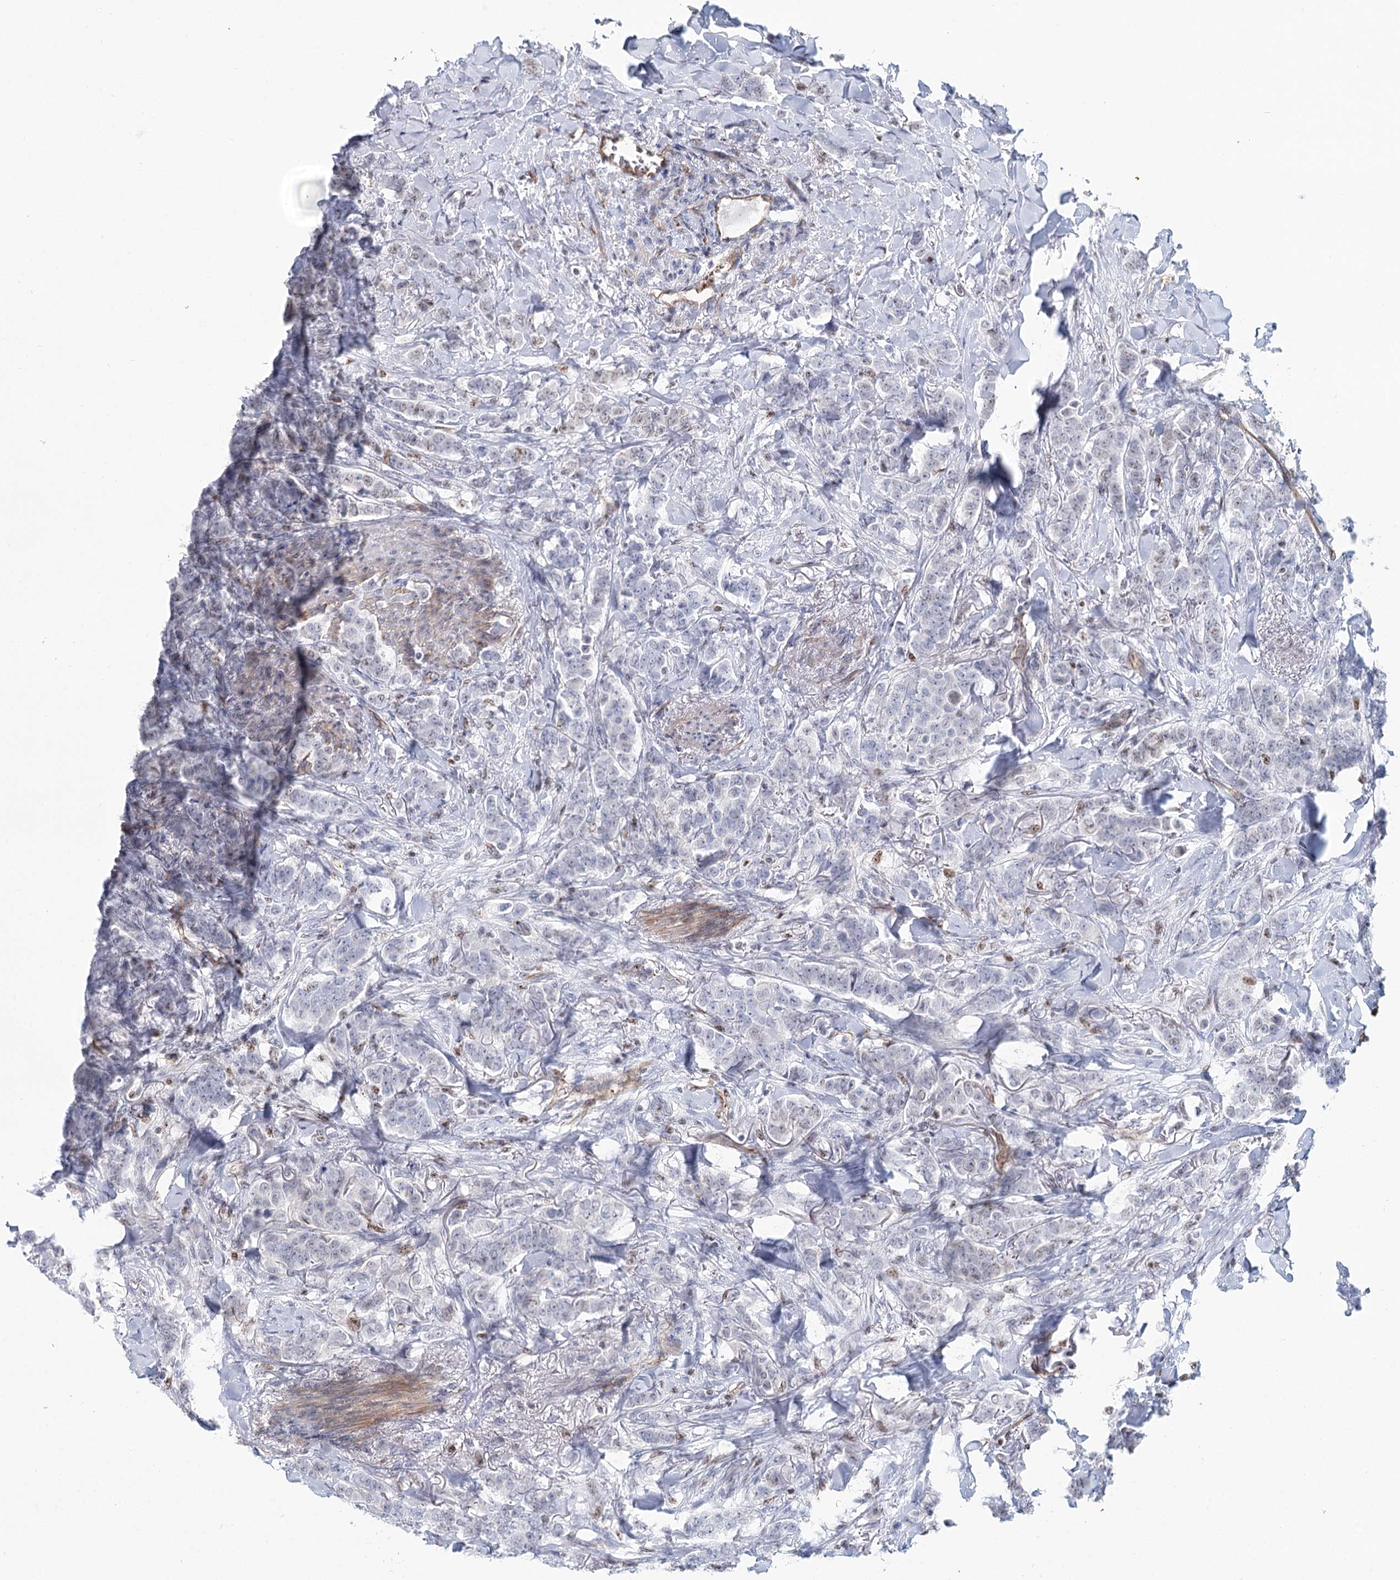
{"staining": {"intensity": "negative", "quantity": "none", "location": "none"}, "tissue": "breast cancer", "cell_type": "Tumor cells", "image_type": "cancer", "snomed": [{"axis": "morphology", "description": "Duct carcinoma"}, {"axis": "topography", "description": "Breast"}], "caption": "The image displays no significant staining in tumor cells of breast cancer. Brightfield microscopy of IHC stained with DAB (3,3'-diaminobenzidine) (brown) and hematoxylin (blue), captured at high magnification.", "gene": "ZFYVE28", "patient": {"sex": "female", "age": 40}}